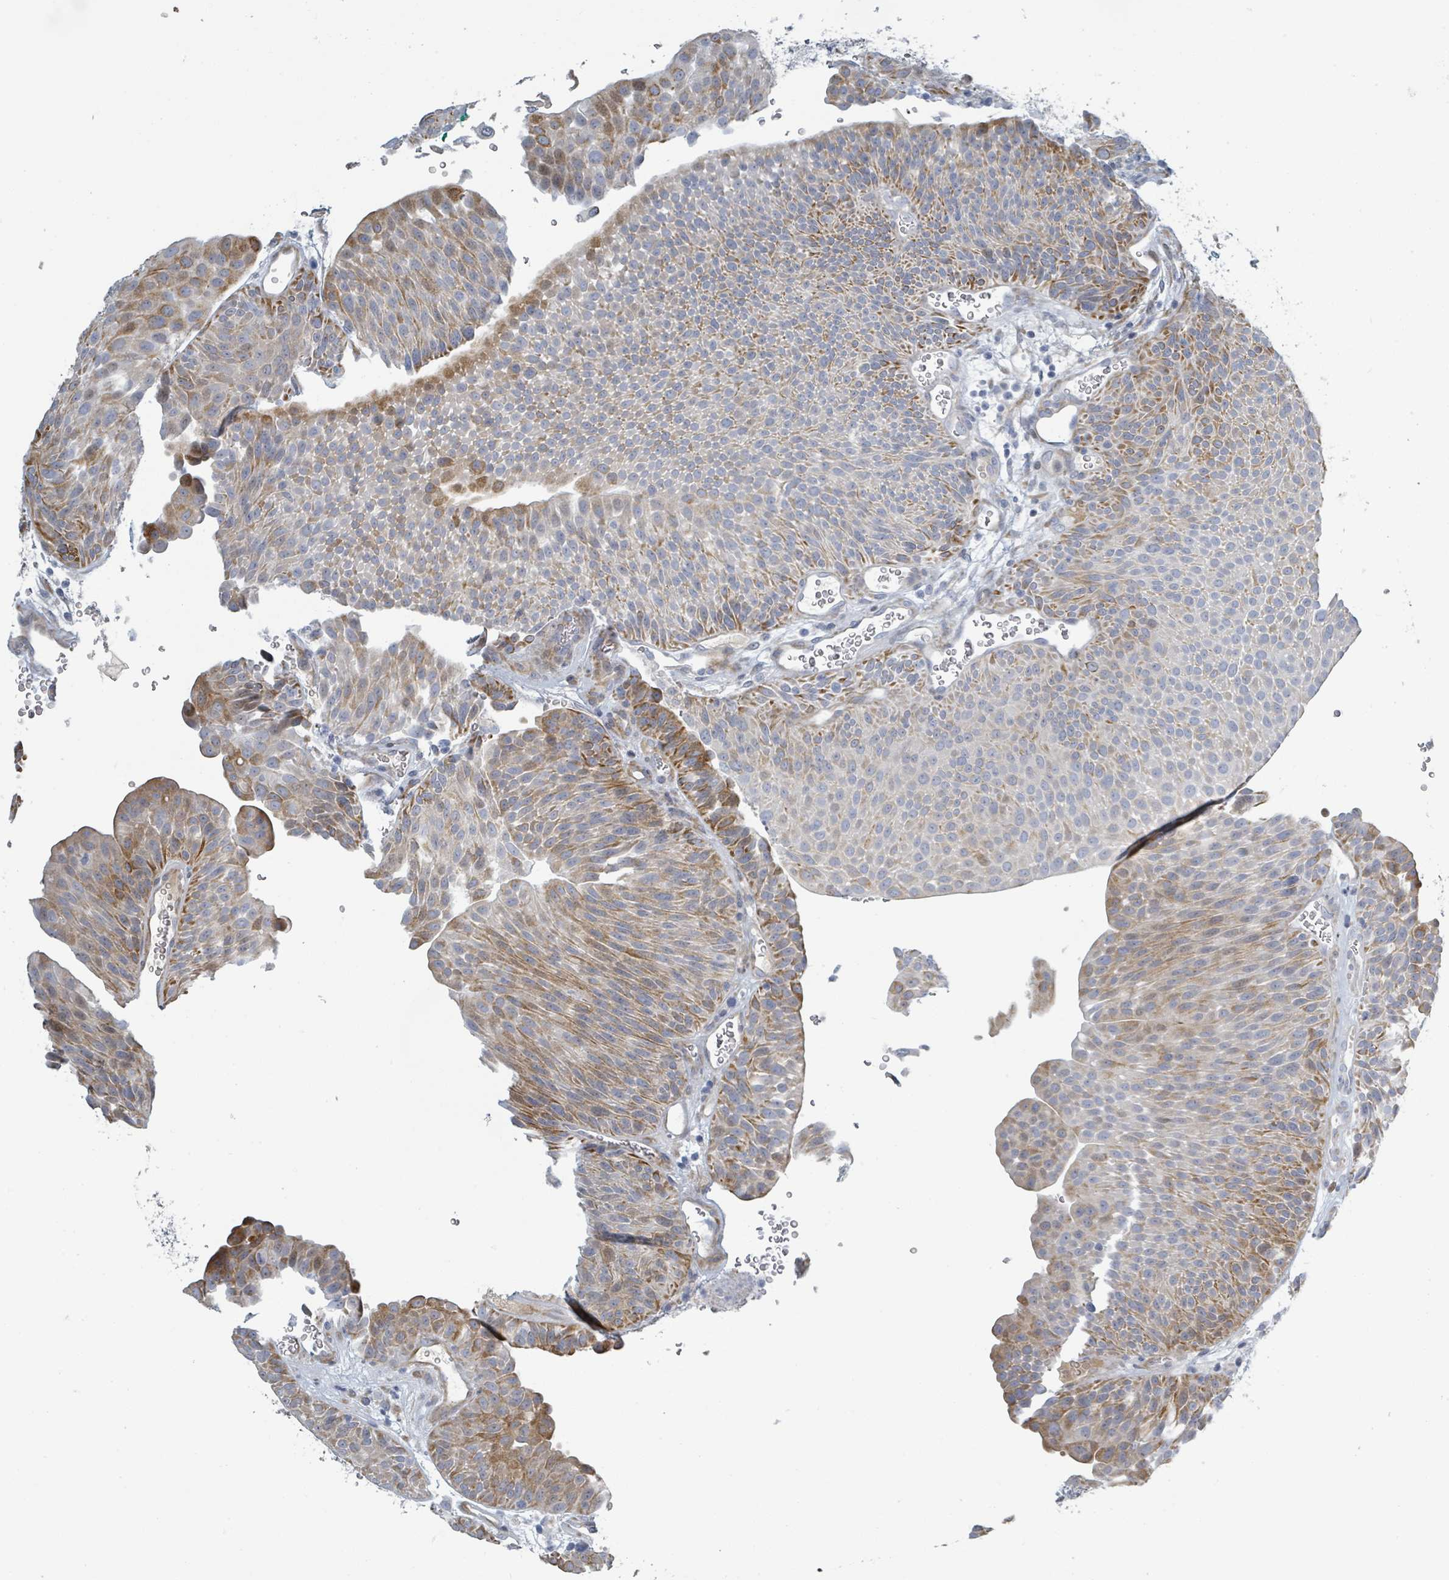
{"staining": {"intensity": "moderate", "quantity": "25%-75%", "location": "cytoplasmic/membranous"}, "tissue": "urothelial cancer", "cell_type": "Tumor cells", "image_type": "cancer", "snomed": [{"axis": "morphology", "description": "Urothelial carcinoma, NOS"}, {"axis": "topography", "description": "Urinary bladder"}], "caption": "There is medium levels of moderate cytoplasmic/membranous staining in tumor cells of urothelial cancer, as demonstrated by immunohistochemical staining (brown color).", "gene": "RAB33B", "patient": {"sex": "male", "age": 67}}